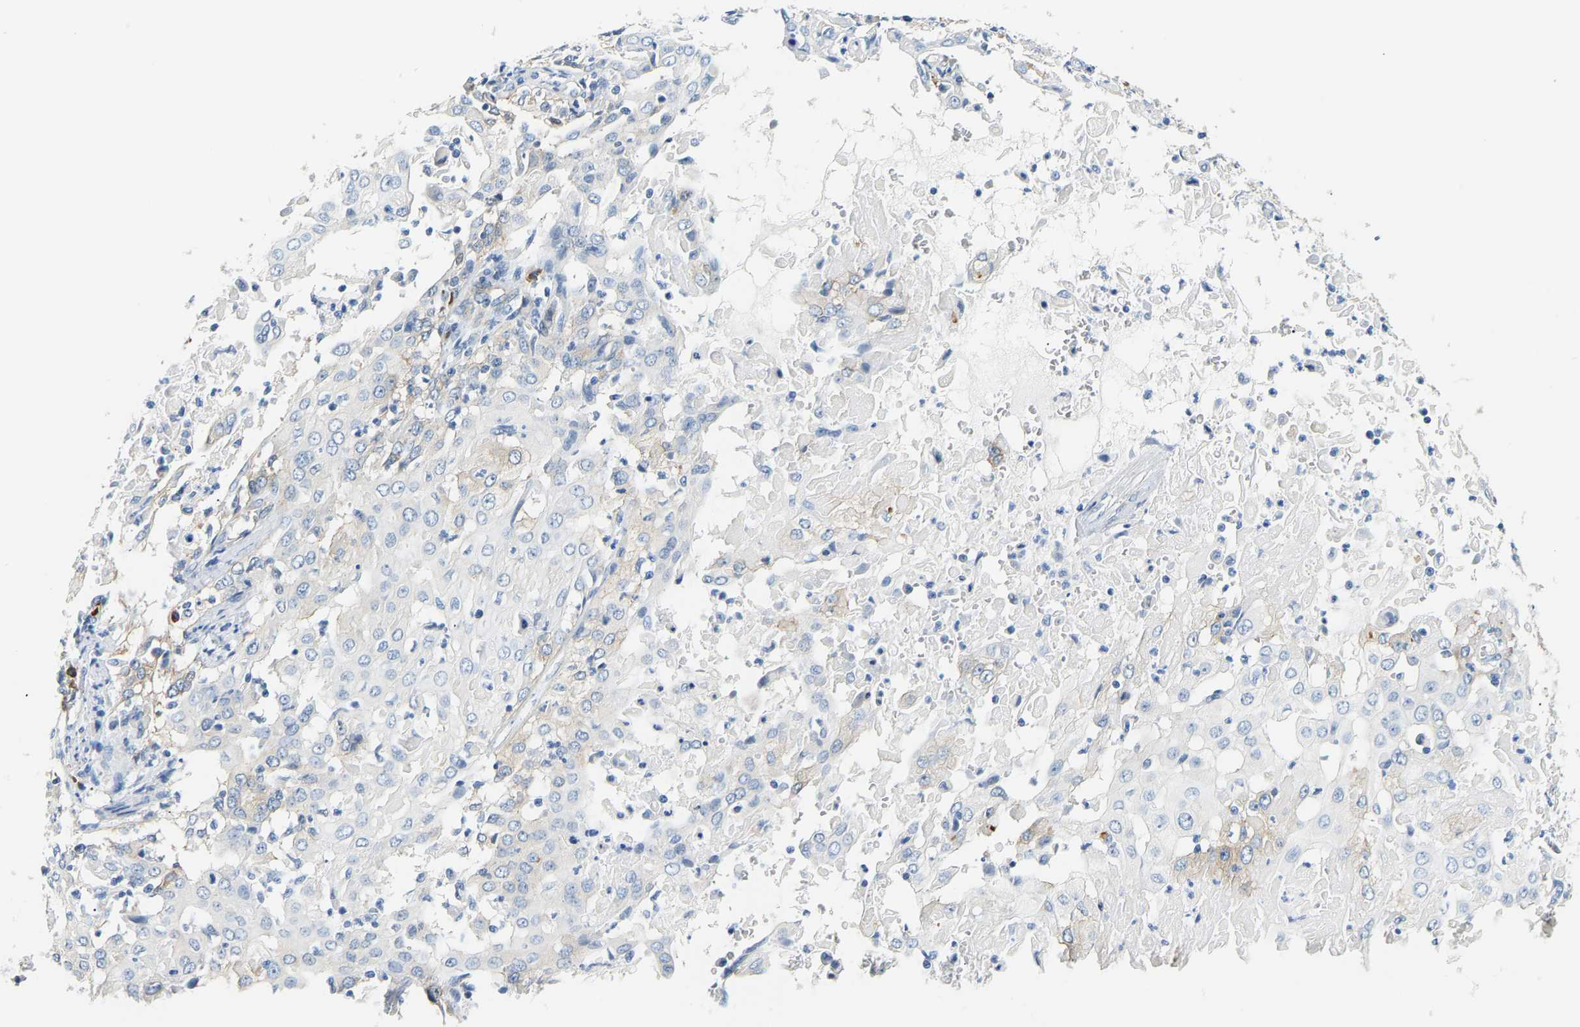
{"staining": {"intensity": "negative", "quantity": "none", "location": "none"}, "tissue": "cervical cancer", "cell_type": "Tumor cells", "image_type": "cancer", "snomed": [{"axis": "morphology", "description": "Squamous cell carcinoma, NOS"}, {"axis": "topography", "description": "Cervix"}], "caption": "Cervical cancer stained for a protein using IHC exhibits no staining tumor cells.", "gene": "PAWR", "patient": {"sex": "female", "age": 39}}